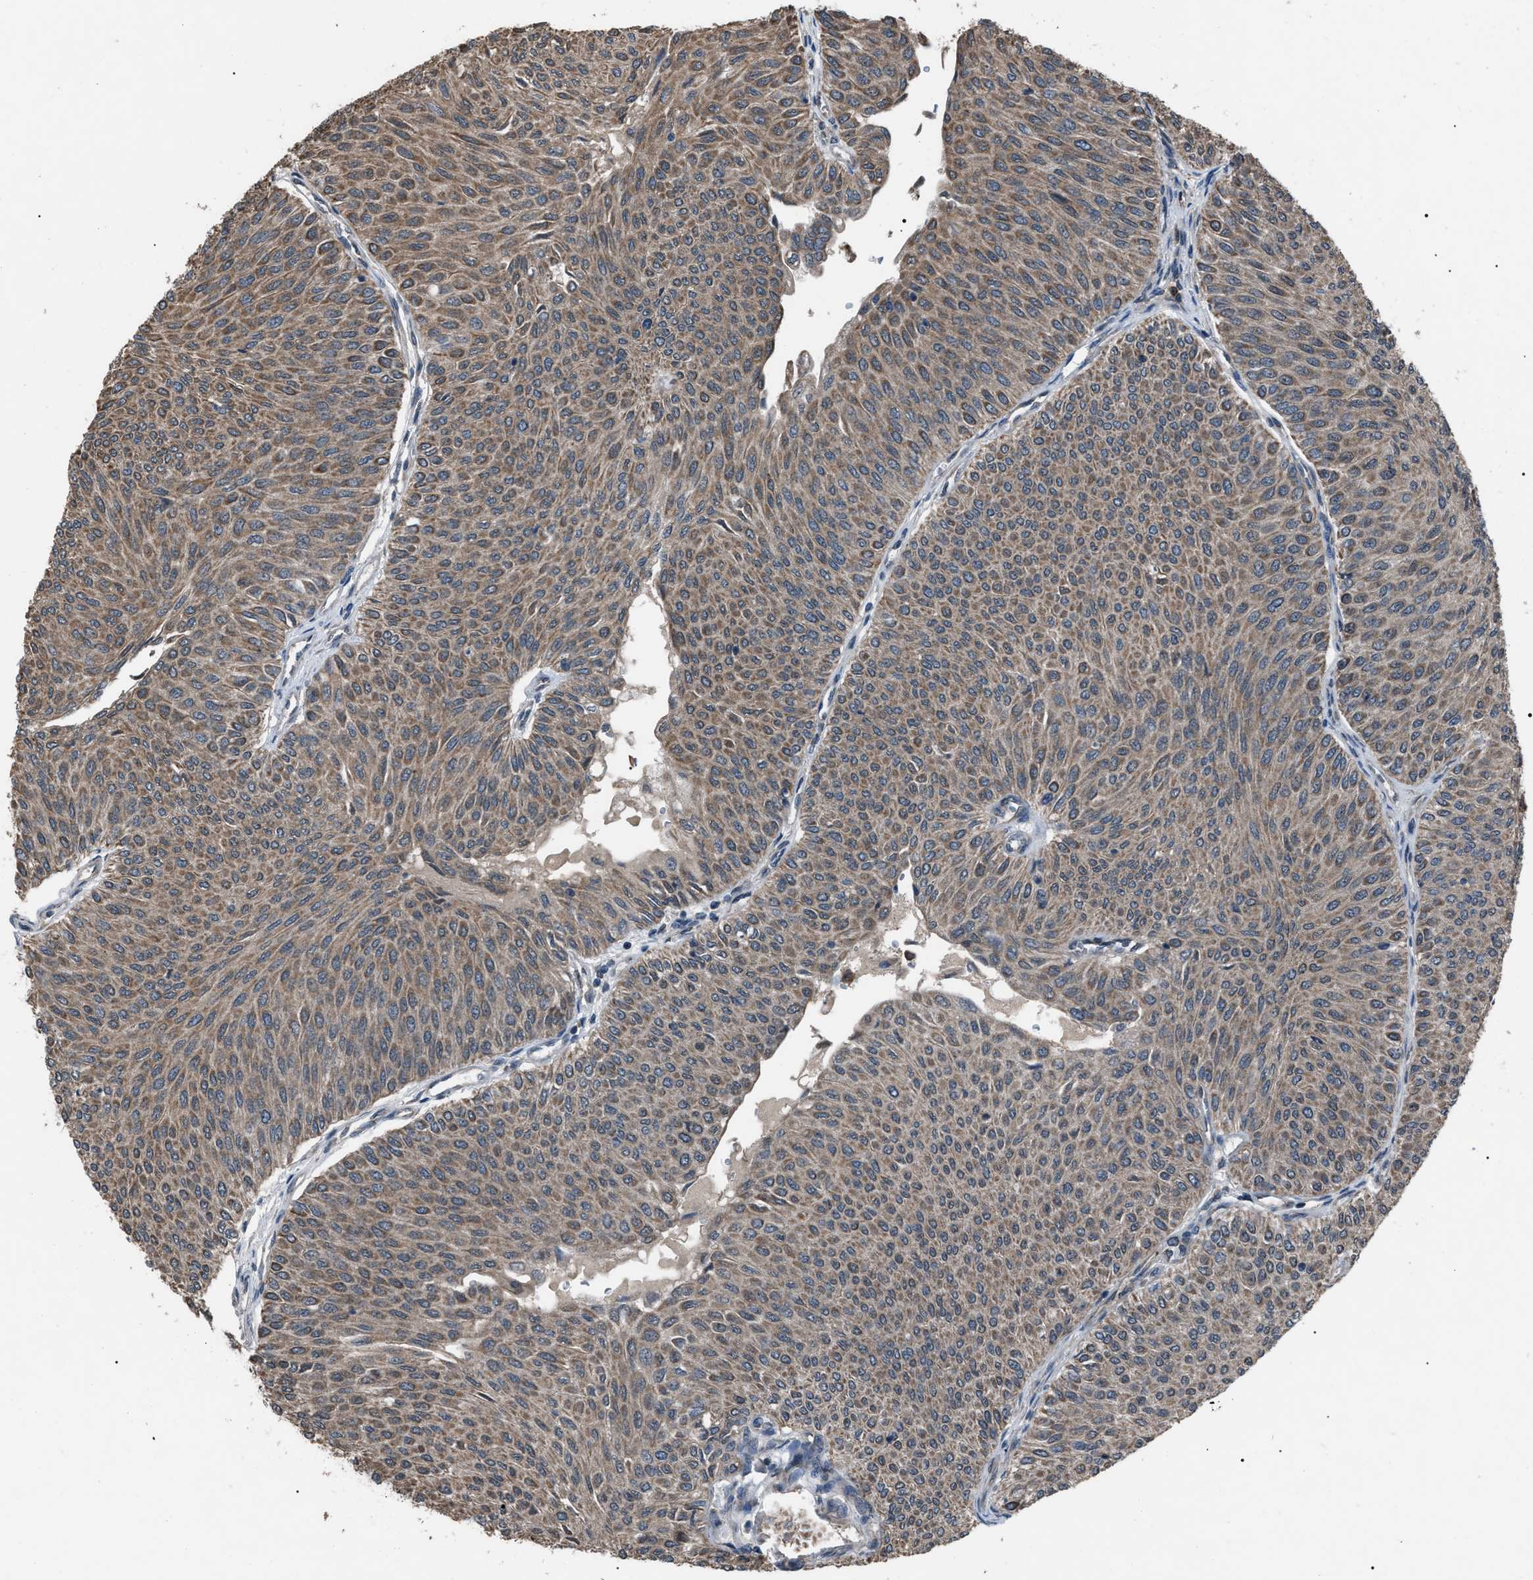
{"staining": {"intensity": "moderate", "quantity": ">75%", "location": "cytoplasmic/membranous"}, "tissue": "urothelial cancer", "cell_type": "Tumor cells", "image_type": "cancer", "snomed": [{"axis": "morphology", "description": "Urothelial carcinoma, Low grade"}, {"axis": "topography", "description": "Urinary bladder"}], "caption": "Immunohistochemical staining of urothelial cancer shows medium levels of moderate cytoplasmic/membranous protein positivity in approximately >75% of tumor cells. The protein is stained brown, and the nuclei are stained in blue (DAB IHC with brightfield microscopy, high magnification).", "gene": "ZFAND2A", "patient": {"sex": "male", "age": 78}}